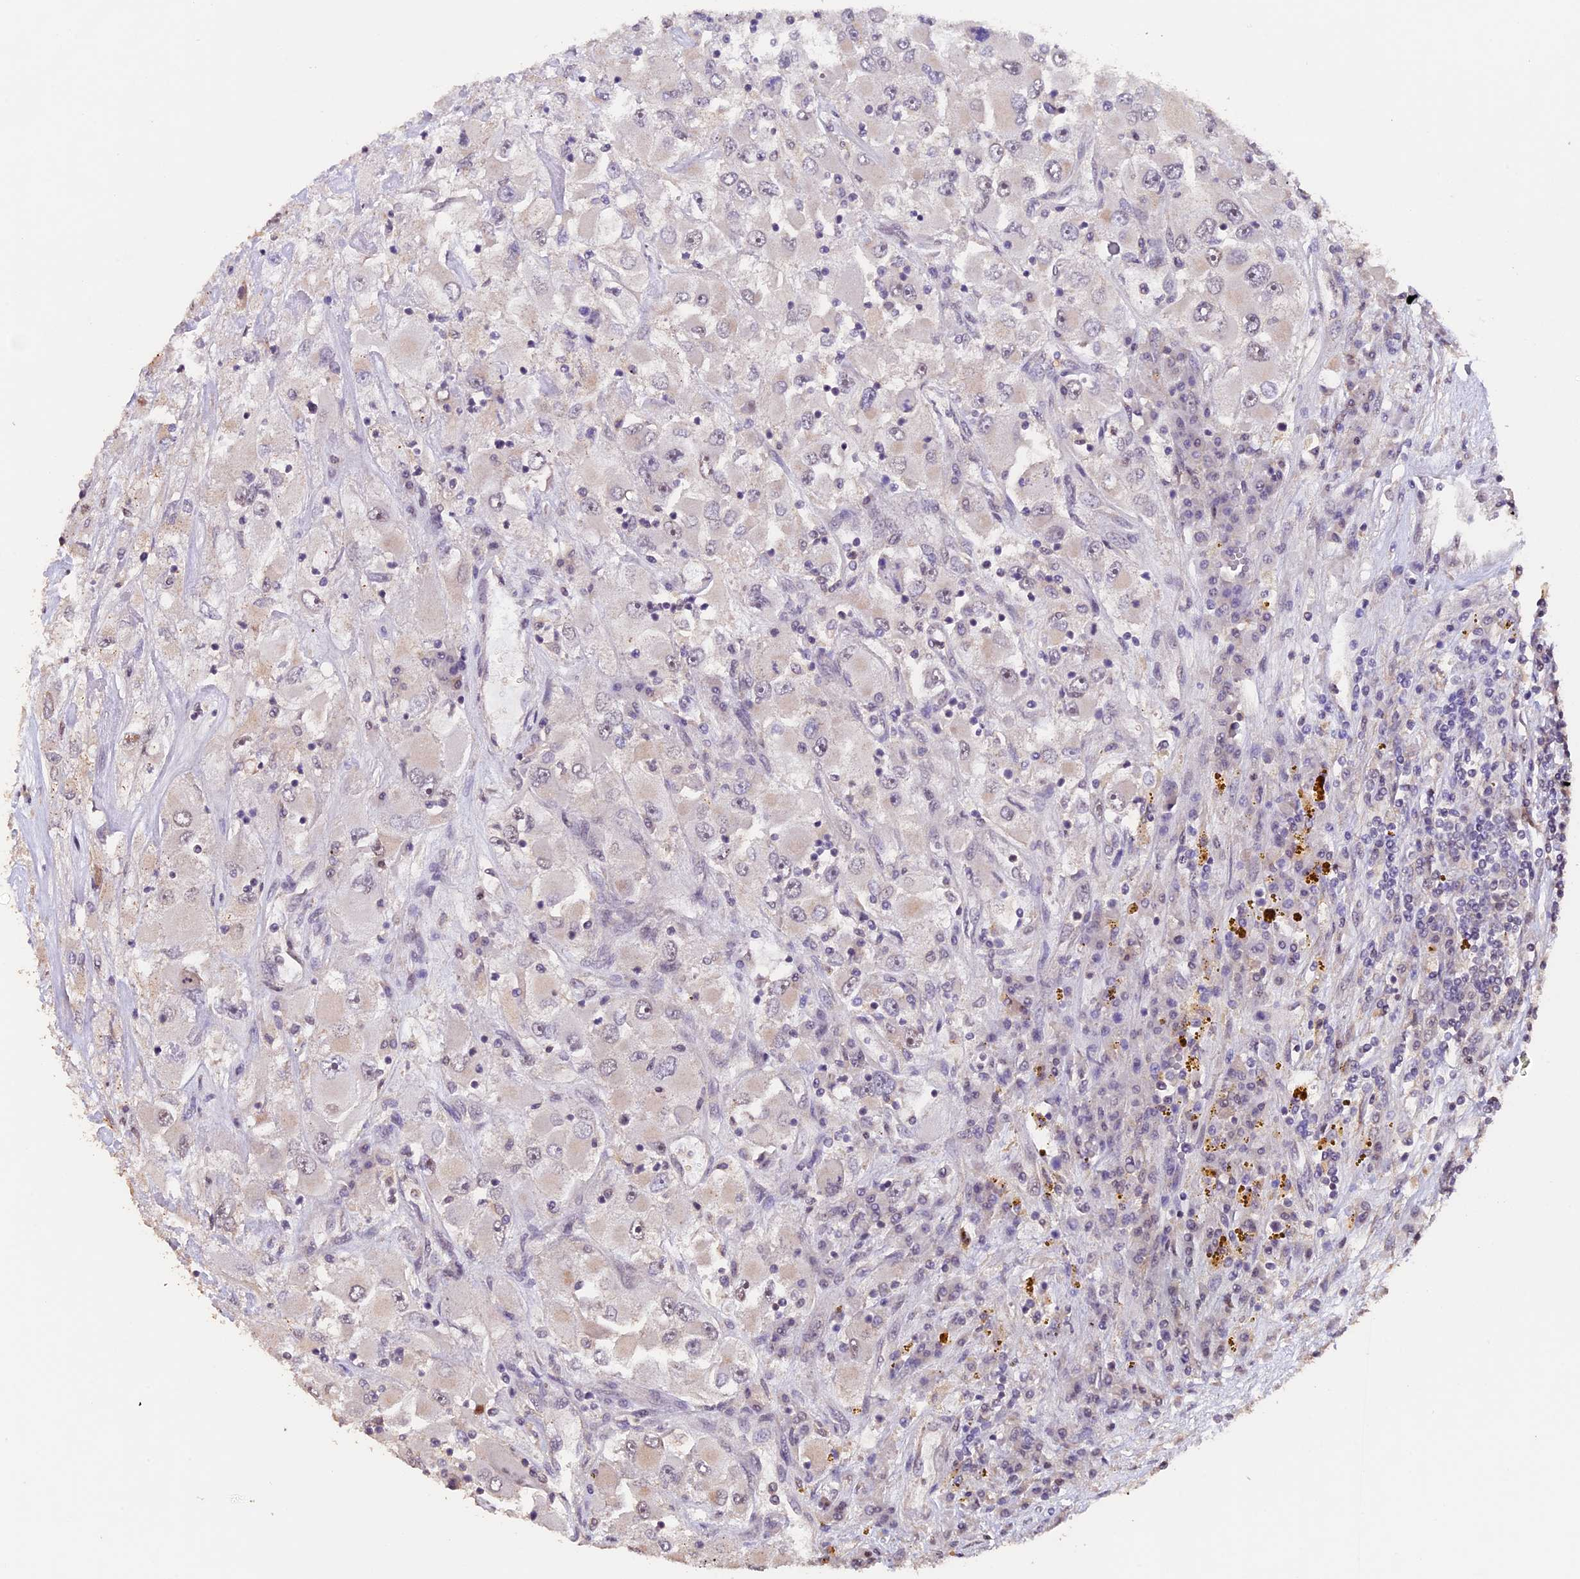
{"staining": {"intensity": "weak", "quantity": "<25%", "location": "cytoplasmic/membranous"}, "tissue": "renal cancer", "cell_type": "Tumor cells", "image_type": "cancer", "snomed": [{"axis": "morphology", "description": "Adenocarcinoma, NOS"}, {"axis": "topography", "description": "Kidney"}], "caption": "IHC of renal cancer (adenocarcinoma) reveals no positivity in tumor cells.", "gene": "GNB5", "patient": {"sex": "female", "age": 52}}